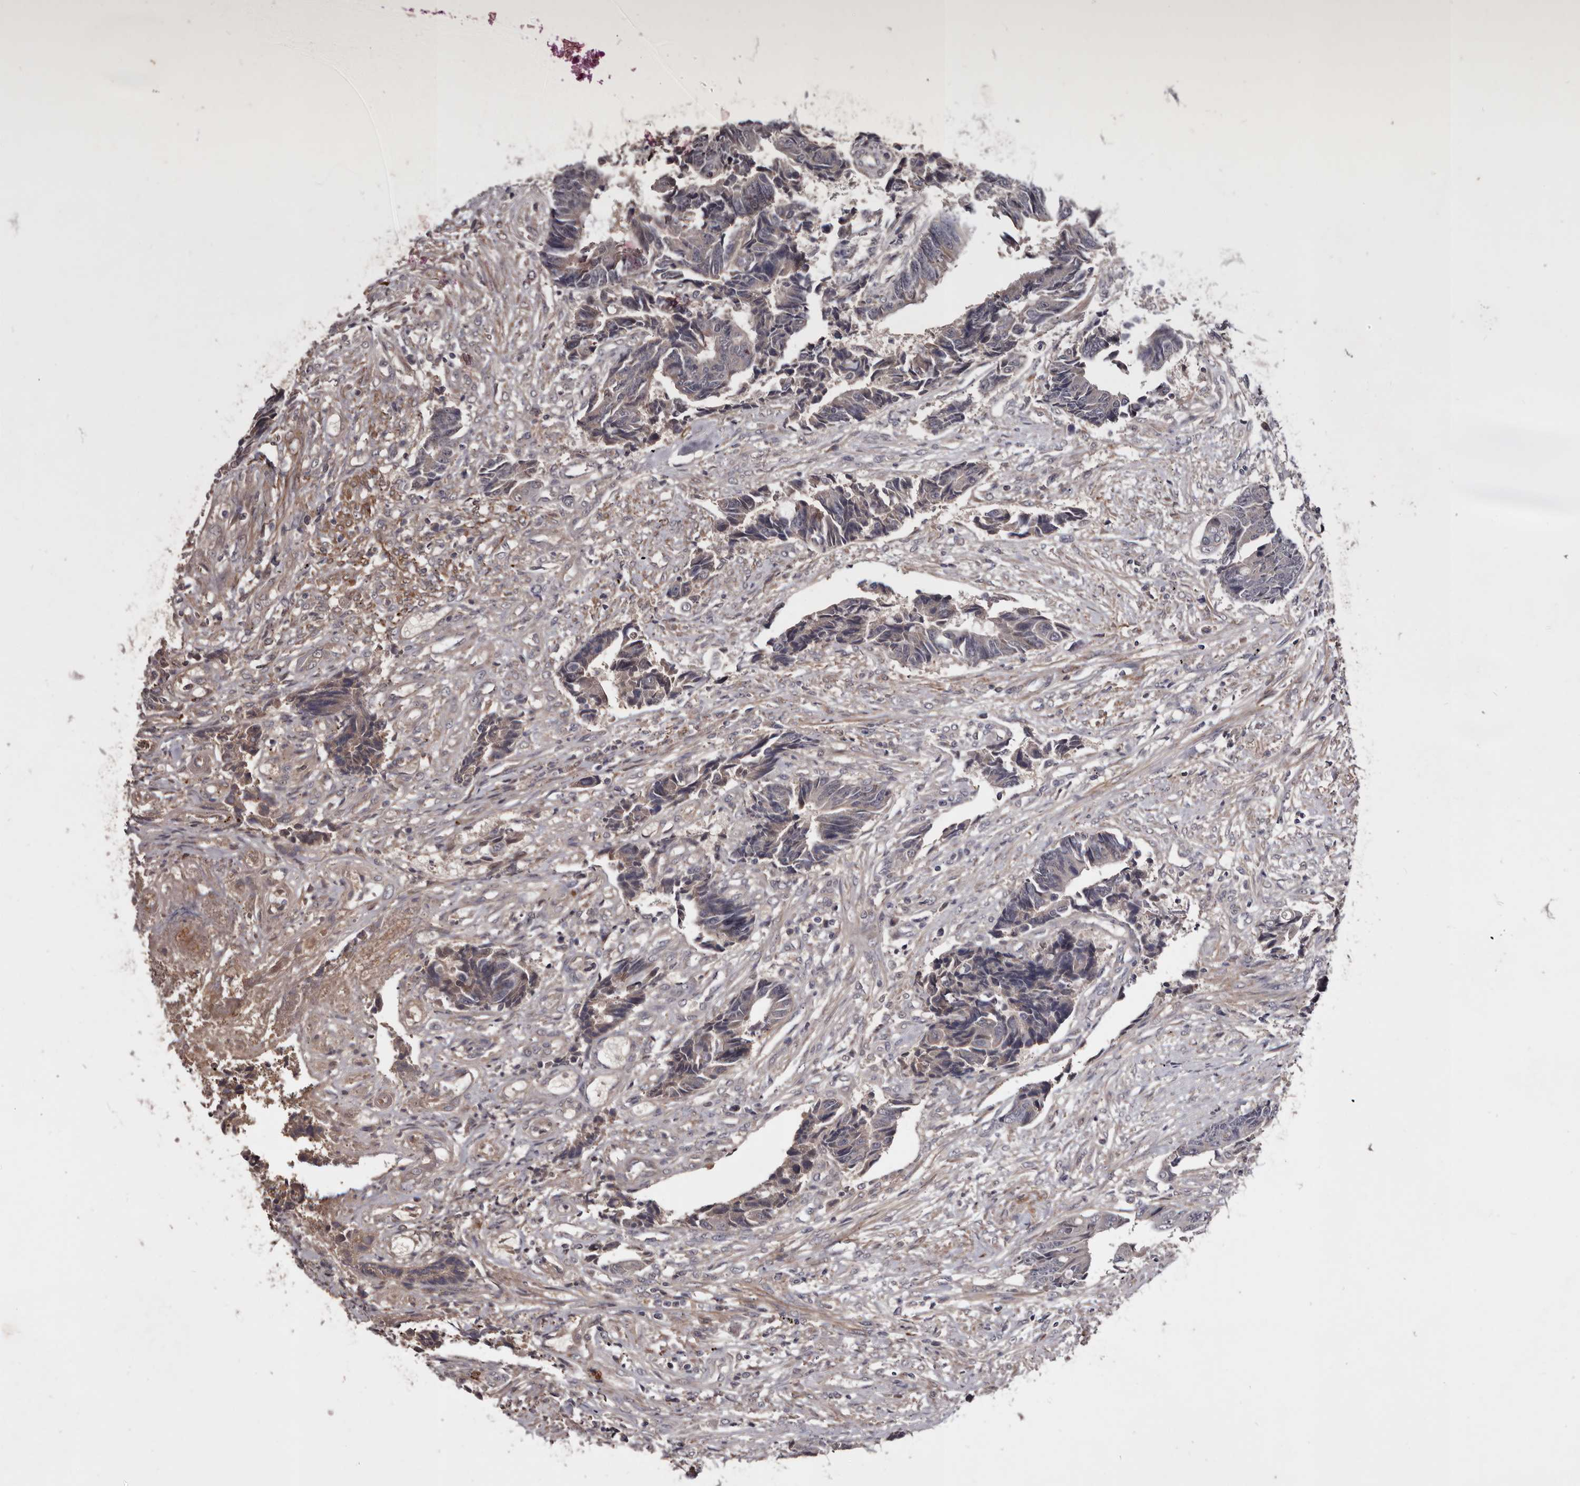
{"staining": {"intensity": "negative", "quantity": "none", "location": "none"}, "tissue": "colorectal cancer", "cell_type": "Tumor cells", "image_type": "cancer", "snomed": [{"axis": "morphology", "description": "Adenocarcinoma, NOS"}, {"axis": "topography", "description": "Rectum"}], "caption": "Immunohistochemical staining of human adenocarcinoma (colorectal) shows no significant positivity in tumor cells.", "gene": "CYP1B1", "patient": {"sex": "male", "age": 84}}